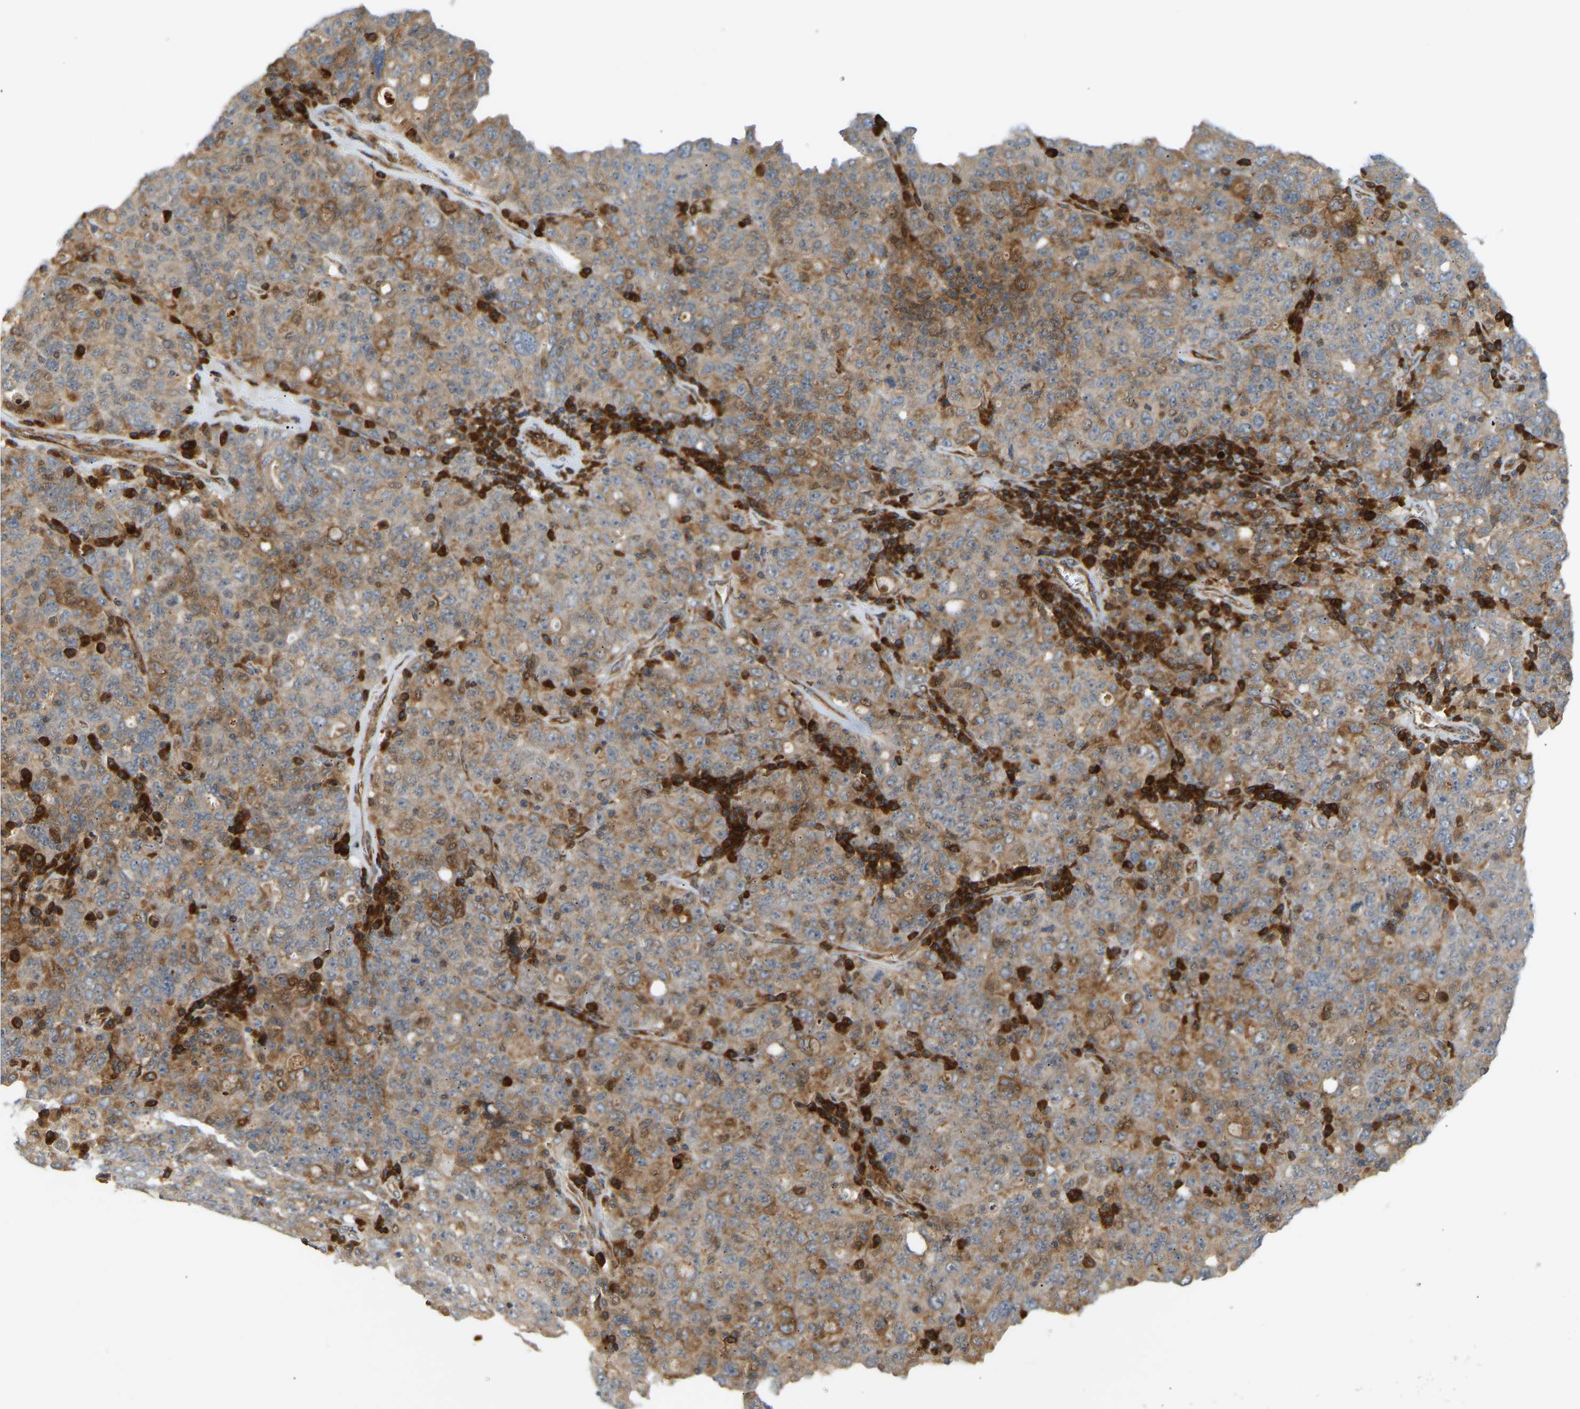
{"staining": {"intensity": "moderate", "quantity": ">75%", "location": "cytoplasmic/membranous"}, "tissue": "ovarian cancer", "cell_type": "Tumor cells", "image_type": "cancer", "snomed": [{"axis": "morphology", "description": "Carcinoma, endometroid"}, {"axis": "topography", "description": "Ovary"}], "caption": "Immunohistochemistry micrograph of neoplastic tissue: ovarian cancer stained using immunohistochemistry (IHC) reveals medium levels of moderate protein expression localized specifically in the cytoplasmic/membranous of tumor cells, appearing as a cytoplasmic/membranous brown color.", "gene": "PLCG2", "patient": {"sex": "female", "age": 62}}